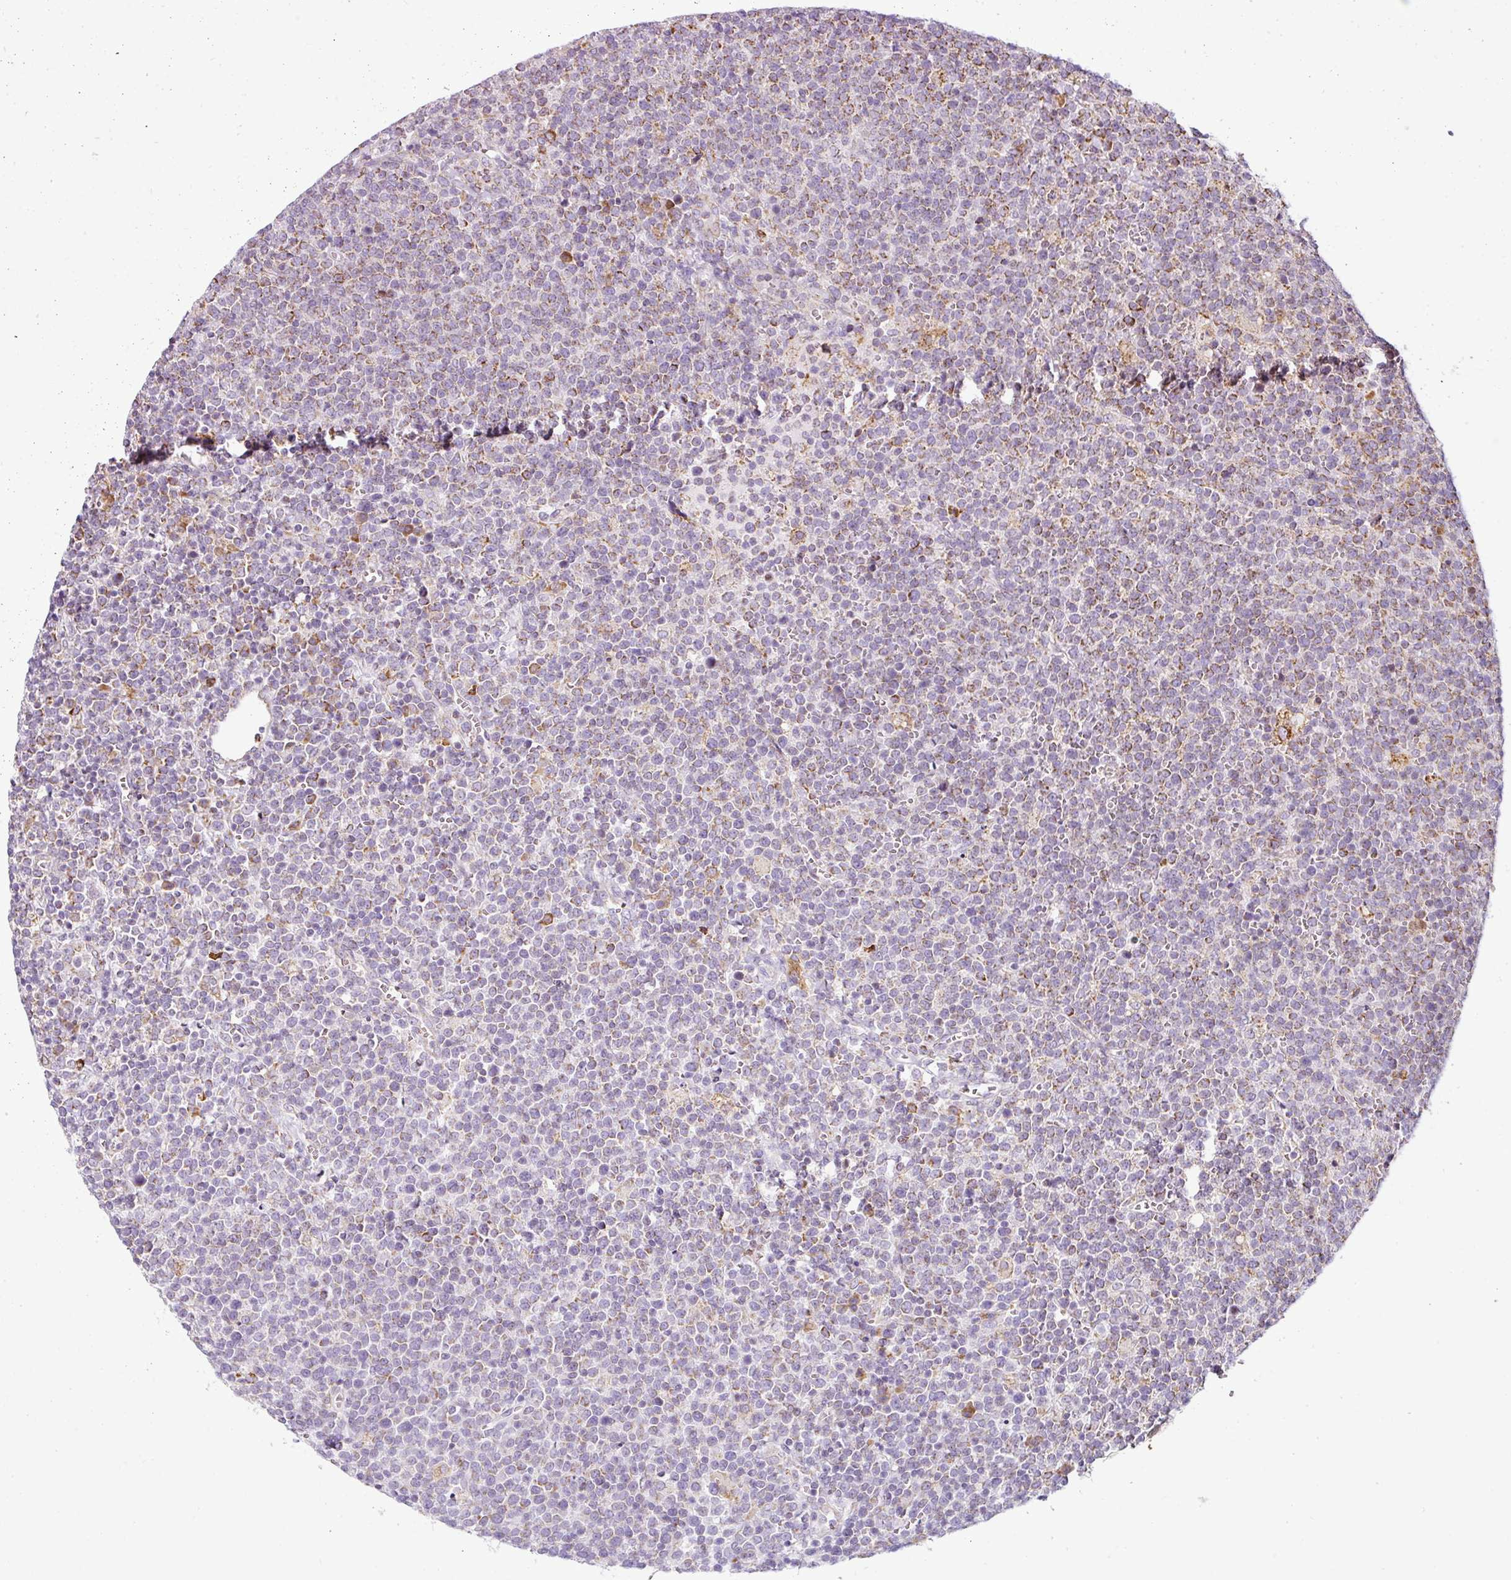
{"staining": {"intensity": "weak", "quantity": "<25%", "location": "cytoplasmic/membranous"}, "tissue": "lymphoma", "cell_type": "Tumor cells", "image_type": "cancer", "snomed": [{"axis": "morphology", "description": "Malignant lymphoma, non-Hodgkin's type, High grade"}, {"axis": "topography", "description": "Lymph node"}], "caption": "This is a histopathology image of immunohistochemistry (IHC) staining of lymphoma, which shows no staining in tumor cells.", "gene": "ANKRD18A", "patient": {"sex": "male", "age": 61}}